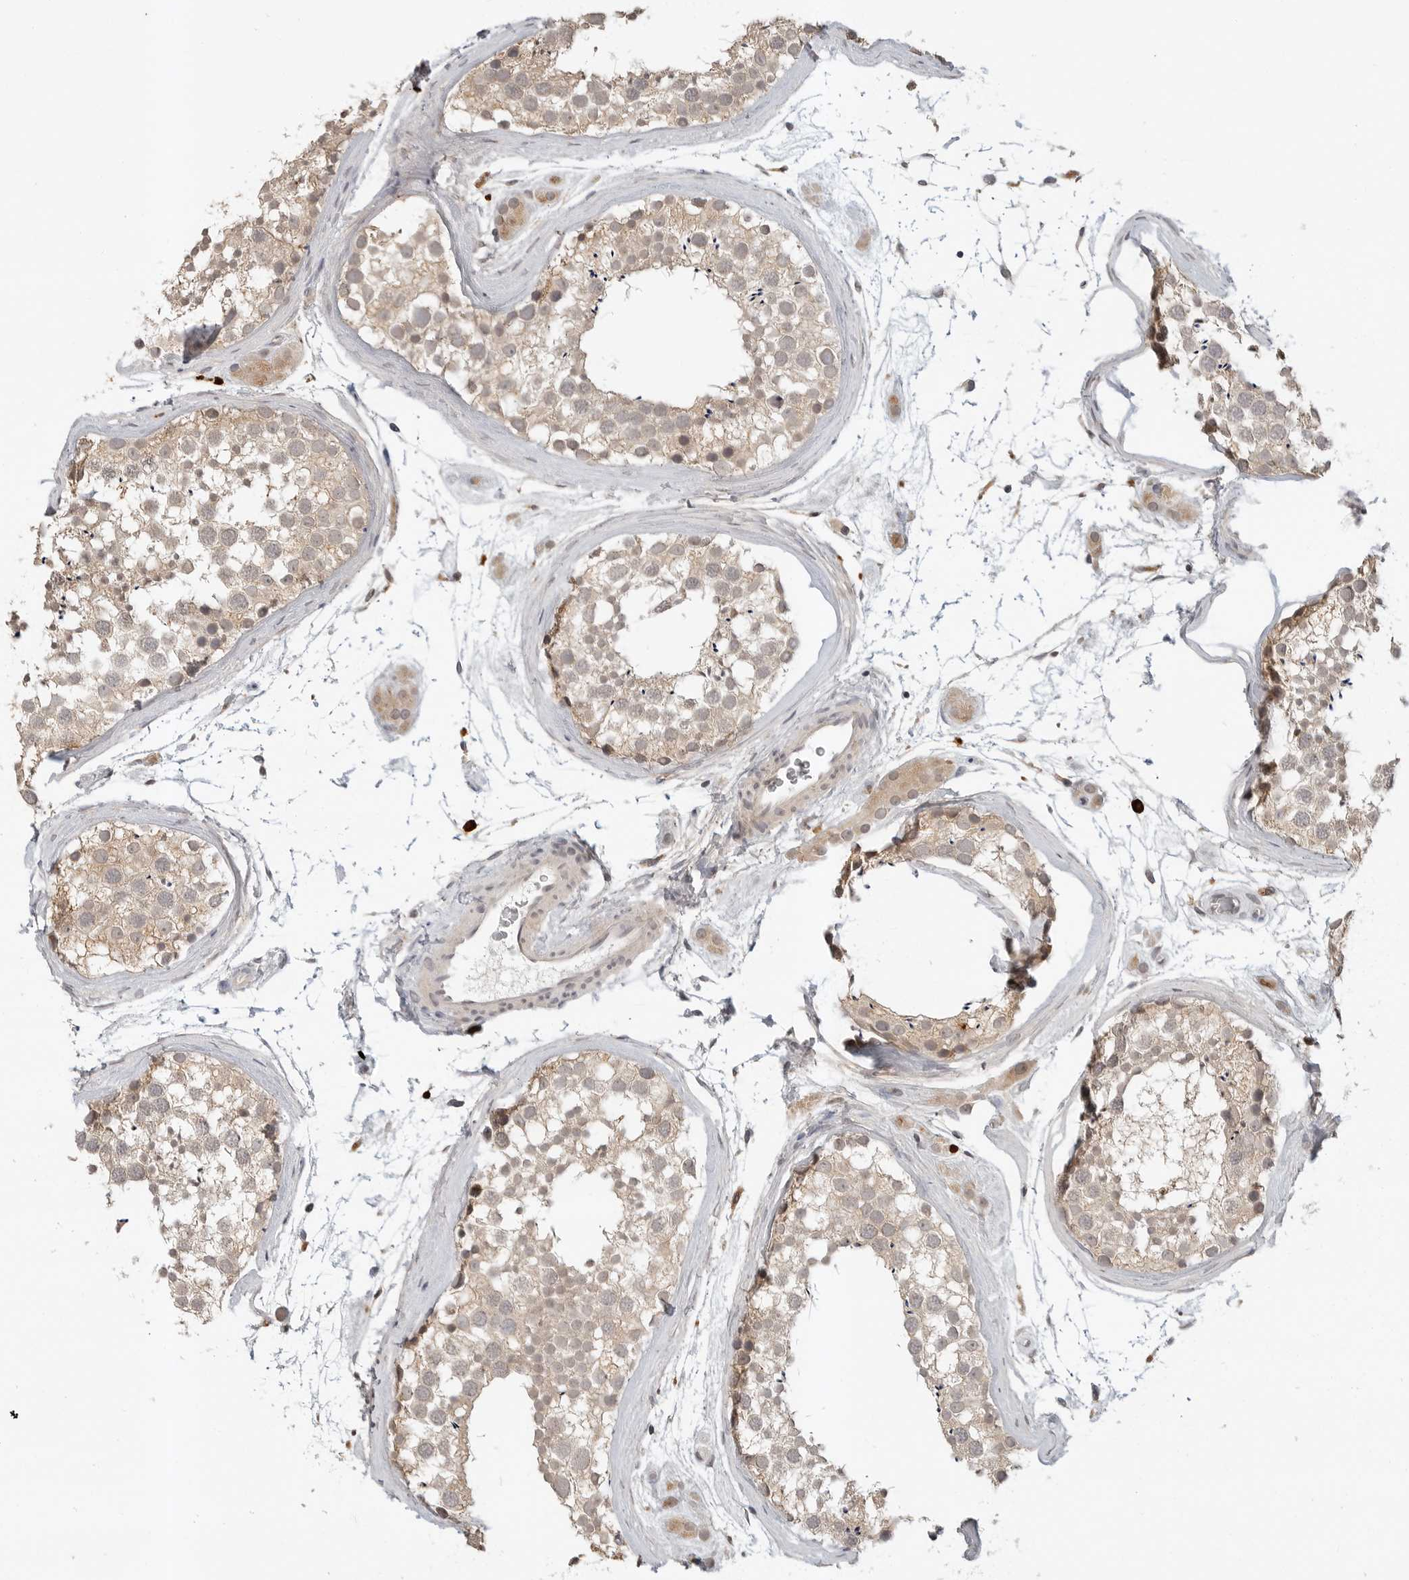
{"staining": {"intensity": "weak", "quantity": "25%-75%", "location": "cytoplasmic/membranous"}, "tissue": "testis", "cell_type": "Cells in seminiferous ducts", "image_type": "normal", "snomed": [{"axis": "morphology", "description": "Normal tissue, NOS"}, {"axis": "topography", "description": "Testis"}], "caption": "Unremarkable testis demonstrates weak cytoplasmic/membranous staining in about 25%-75% of cells in seminiferous ducts (Brightfield microscopy of DAB IHC at high magnification)..", "gene": "IL24", "patient": {"sex": "male", "age": 46}}